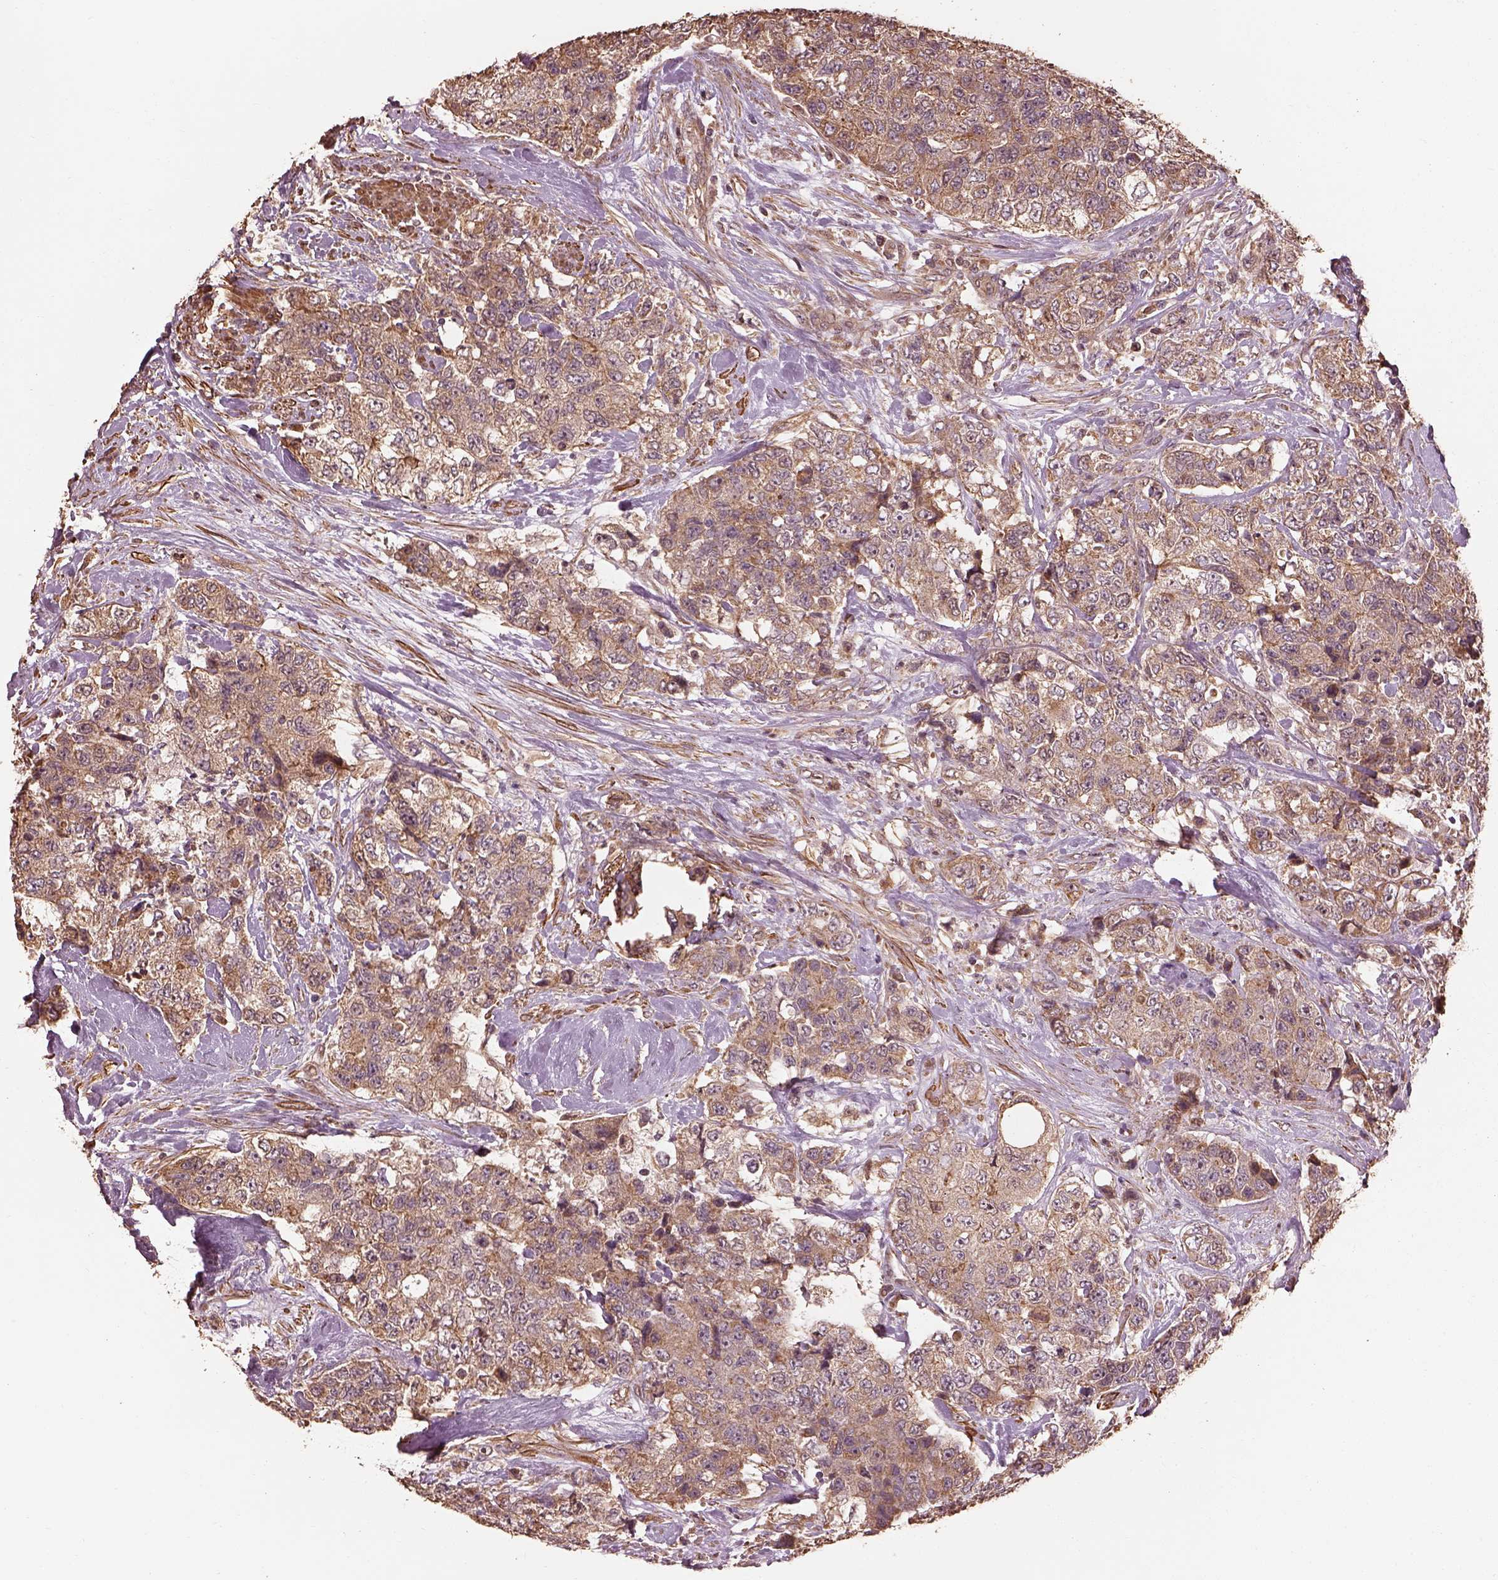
{"staining": {"intensity": "moderate", "quantity": ">75%", "location": "cytoplasmic/membranous"}, "tissue": "urothelial cancer", "cell_type": "Tumor cells", "image_type": "cancer", "snomed": [{"axis": "morphology", "description": "Urothelial carcinoma, High grade"}, {"axis": "topography", "description": "Urinary bladder"}], "caption": "Urothelial cancer stained for a protein reveals moderate cytoplasmic/membranous positivity in tumor cells. (brown staining indicates protein expression, while blue staining denotes nuclei).", "gene": "METTL4", "patient": {"sex": "female", "age": 78}}